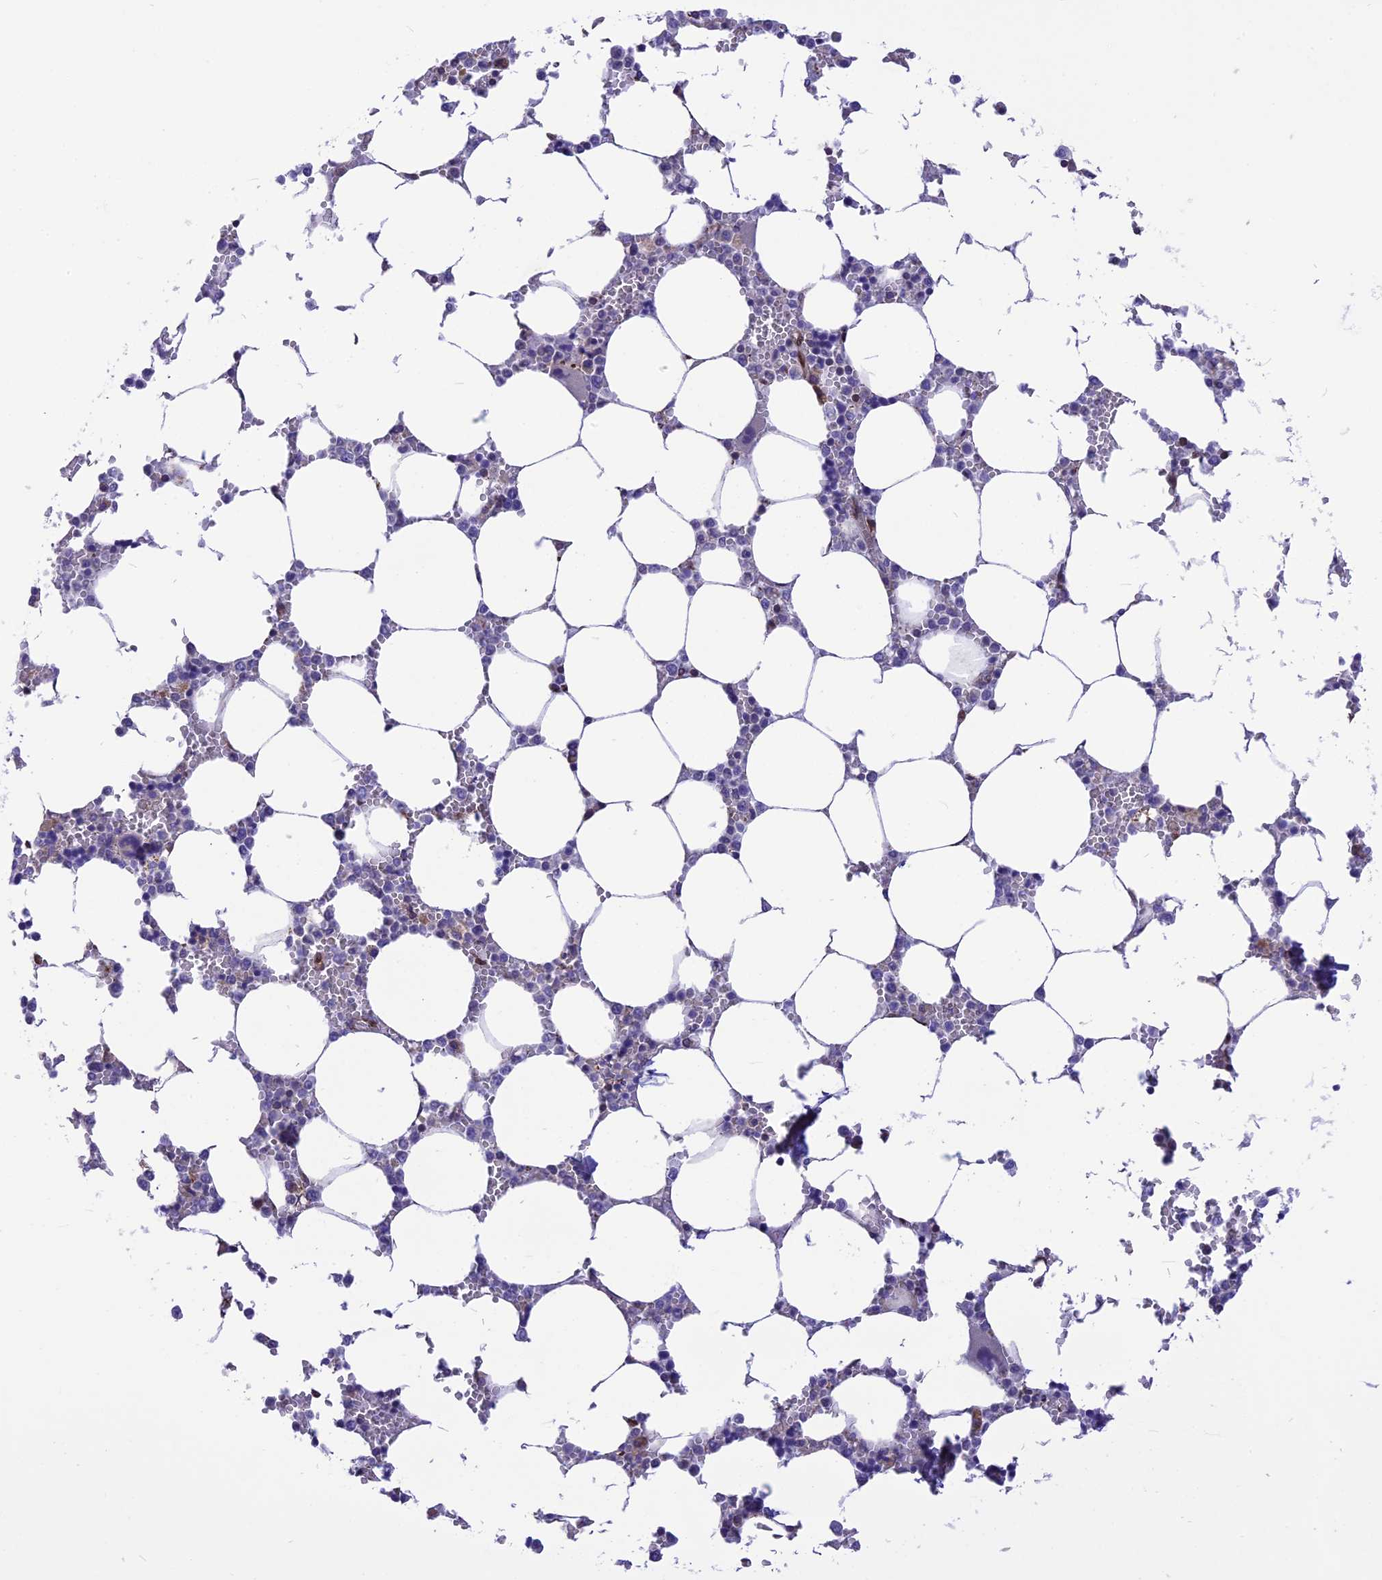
{"staining": {"intensity": "negative", "quantity": "none", "location": "none"}, "tissue": "bone marrow", "cell_type": "Hematopoietic cells", "image_type": "normal", "snomed": [{"axis": "morphology", "description": "Normal tissue, NOS"}, {"axis": "topography", "description": "Bone marrow"}], "caption": "Immunohistochemistry micrograph of normal human bone marrow stained for a protein (brown), which displays no staining in hematopoietic cells. (IHC, brightfield microscopy, high magnification).", "gene": "DOC2B", "patient": {"sex": "male", "age": 64}}